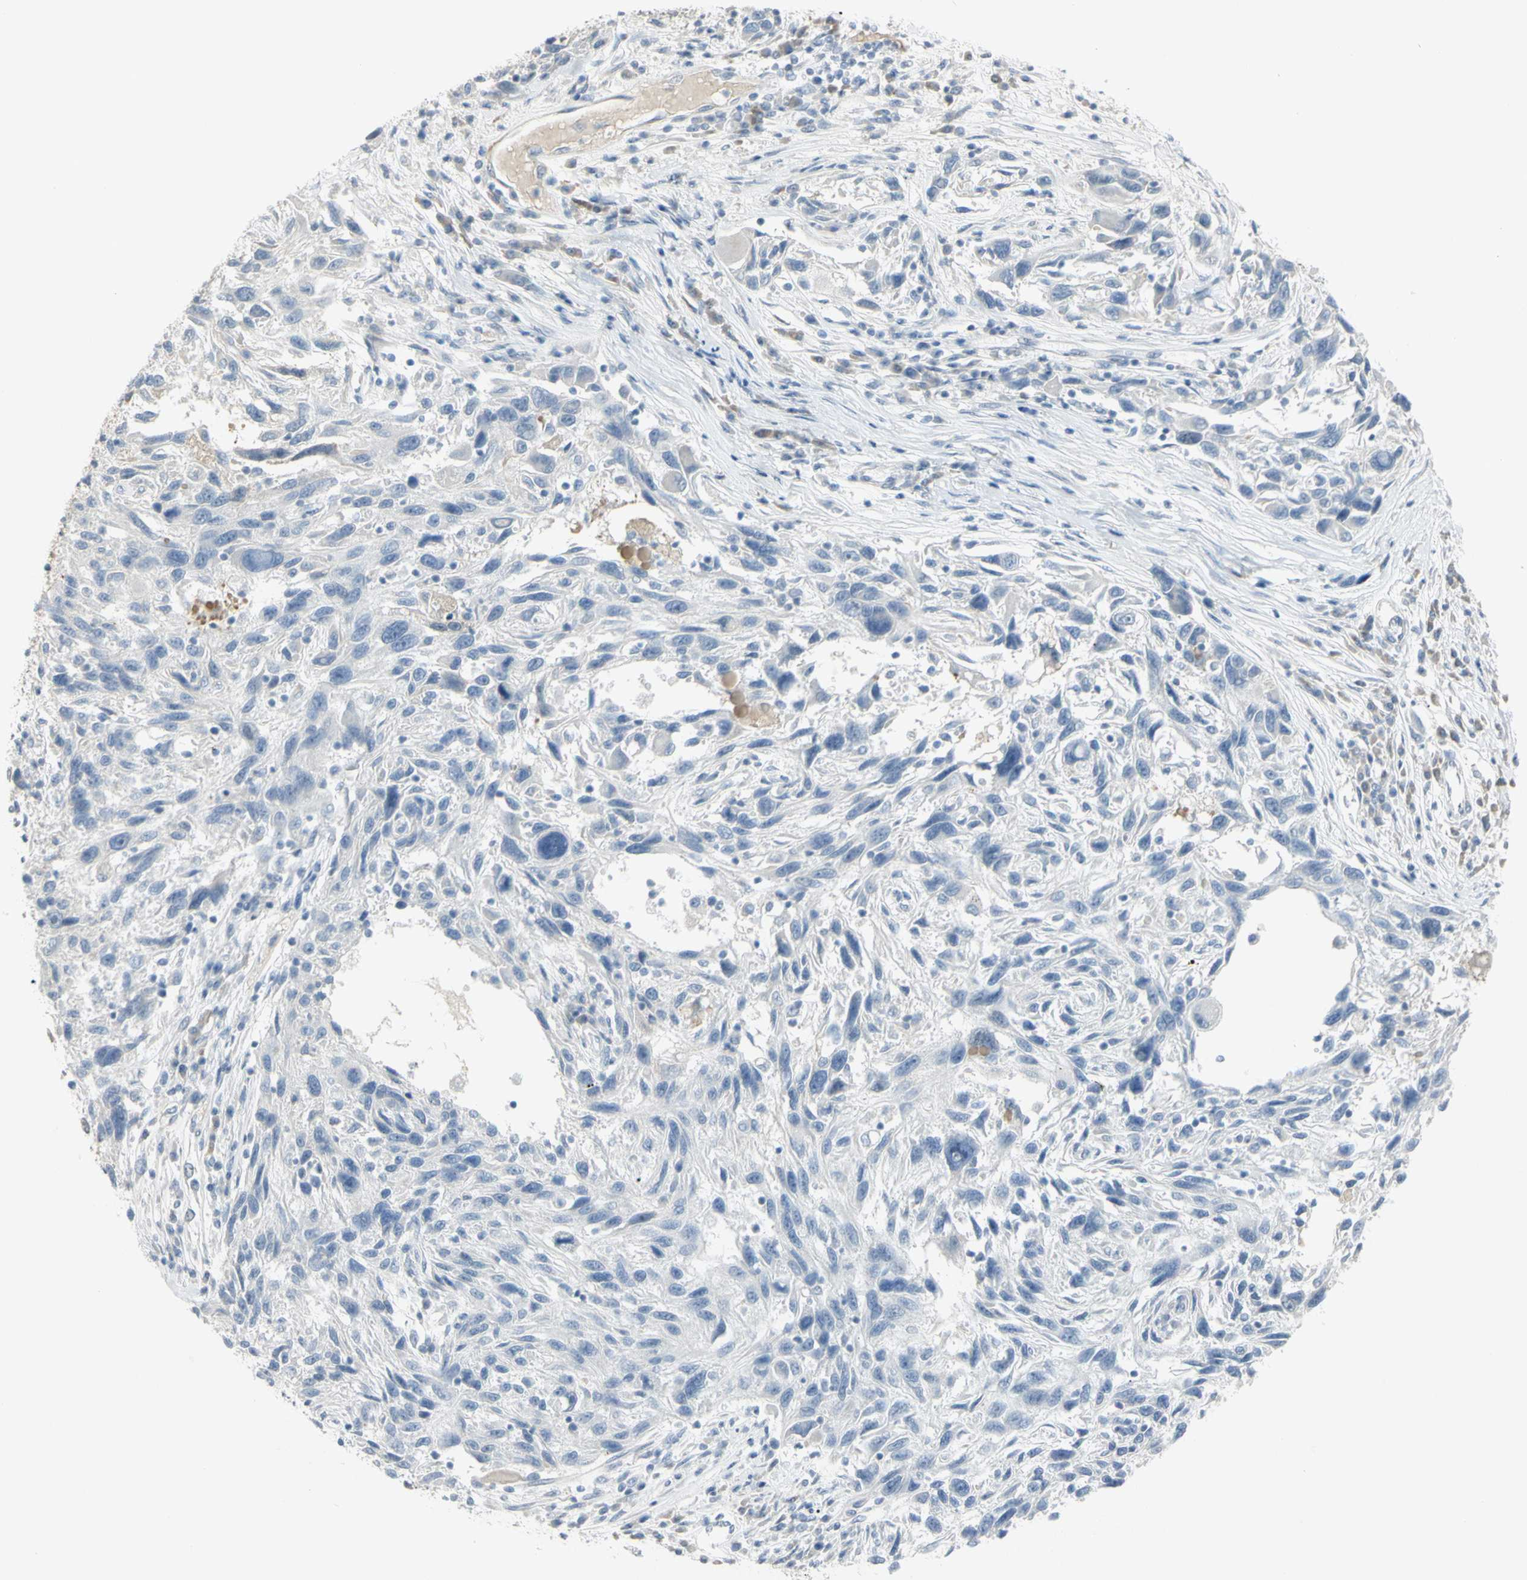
{"staining": {"intensity": "negative", "quantity": "none", "location": "none"}, "tissue": "melanoma", "cell_type": "Tumor cells", "image_type": "cancer", "snomed": [{"axis": "morphology", "description": "Malignant melanoma, NOS"}, {"axis": "topography", "description": "Skin"}], "caption": "This is a micrograph of immunohistochemistry staining of malignant melanoma, which shows no positivity in tumor cells.", "gene": "PIP", "patient": {"sex": "male", "age": 53}}